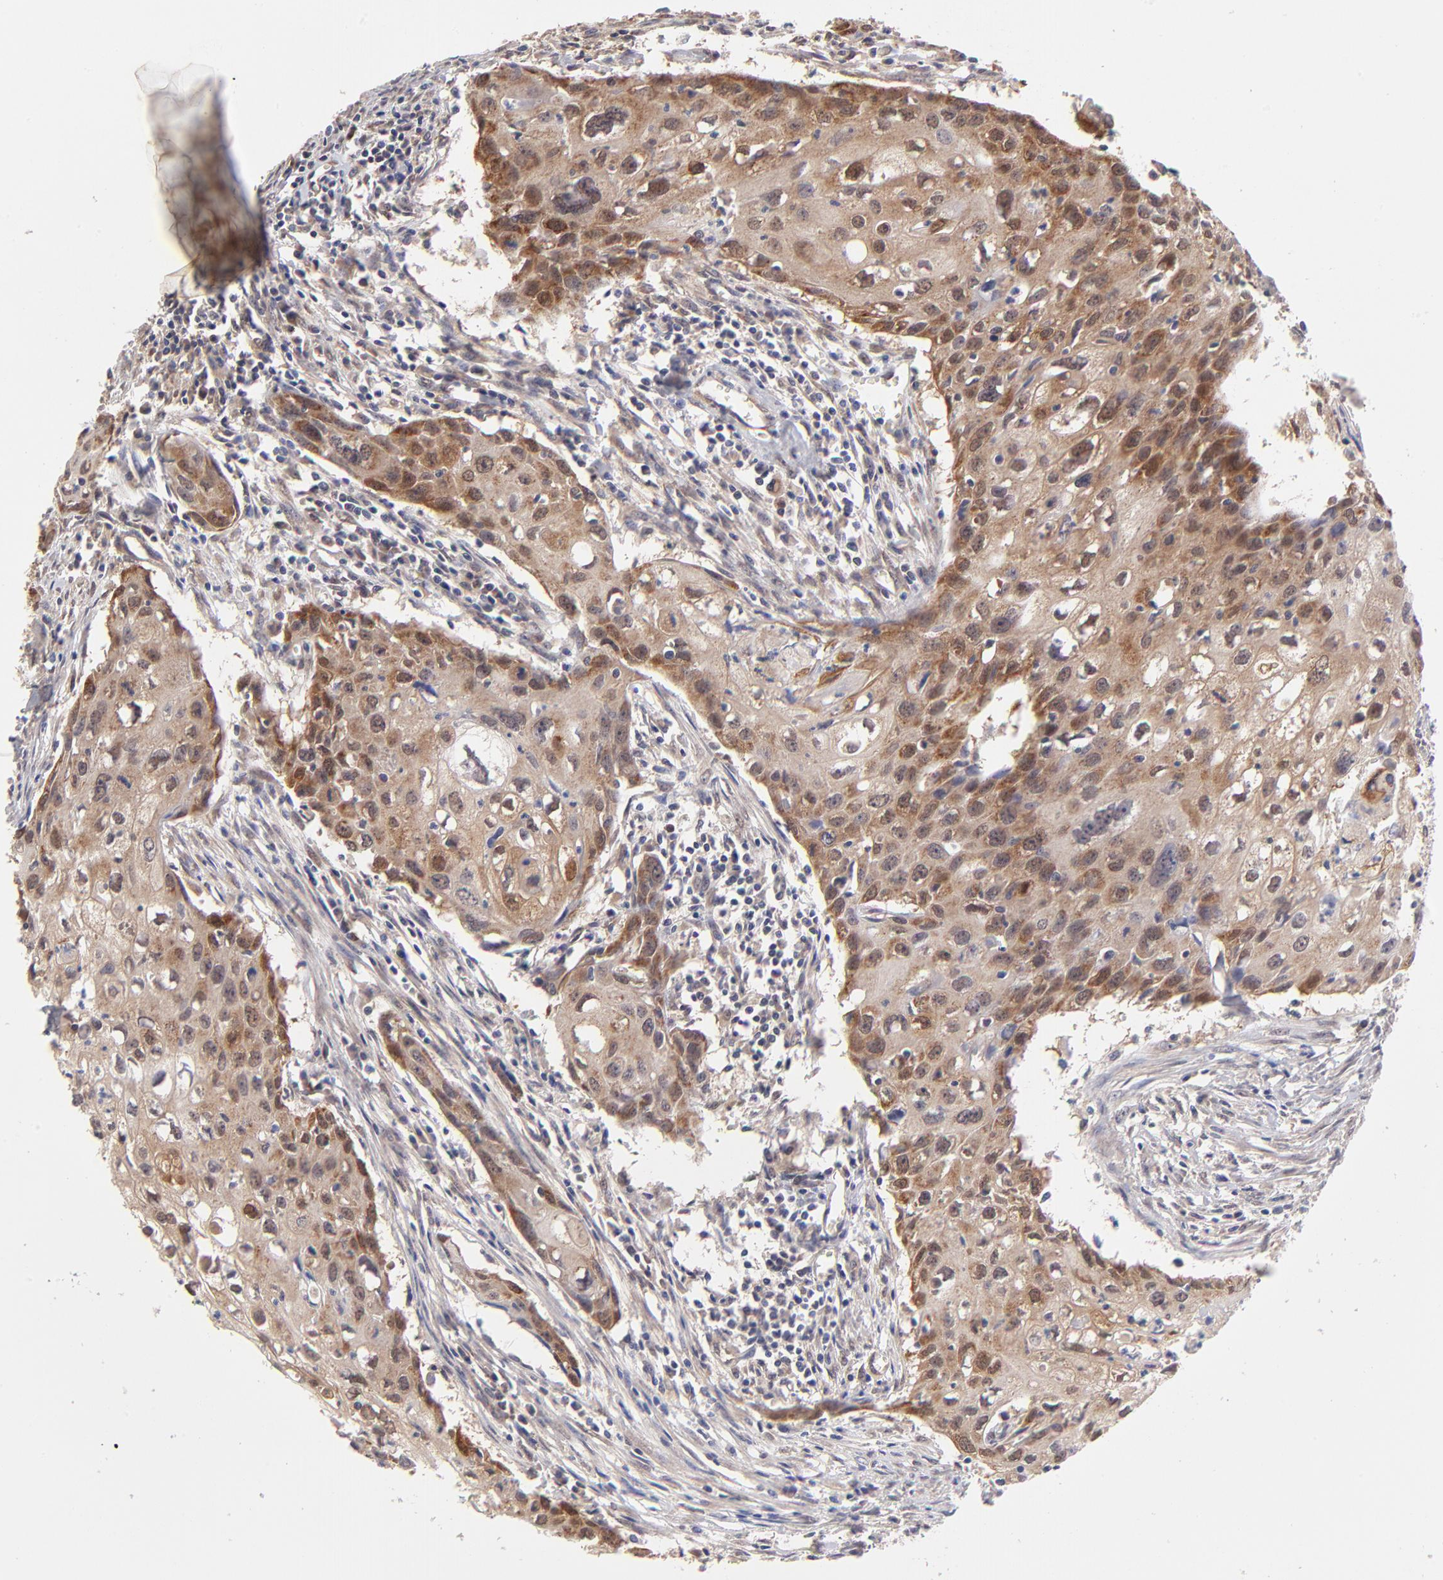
{"staining": {"intensity": "moderate", "quantity": ">75%", "location": "cytoplasmic/membranous"}, "tissue": "urothelial cancer", "cell_type": "Tumor cells", "image_type": "cancer", "snomed": [{"axis": "morphology", "description": "Urothelial carcinoma, High grade"}, {"axis": "topography", "description": "Urinary bladder"}], "caption": "Tumor cells demonstrate medium levels of moderate cytoplasmic/membranous expression in approximately >75% of cells in urothelial cancer.", "gene": "UBE2H", "patient": {"sex": "male", "age": 54}}